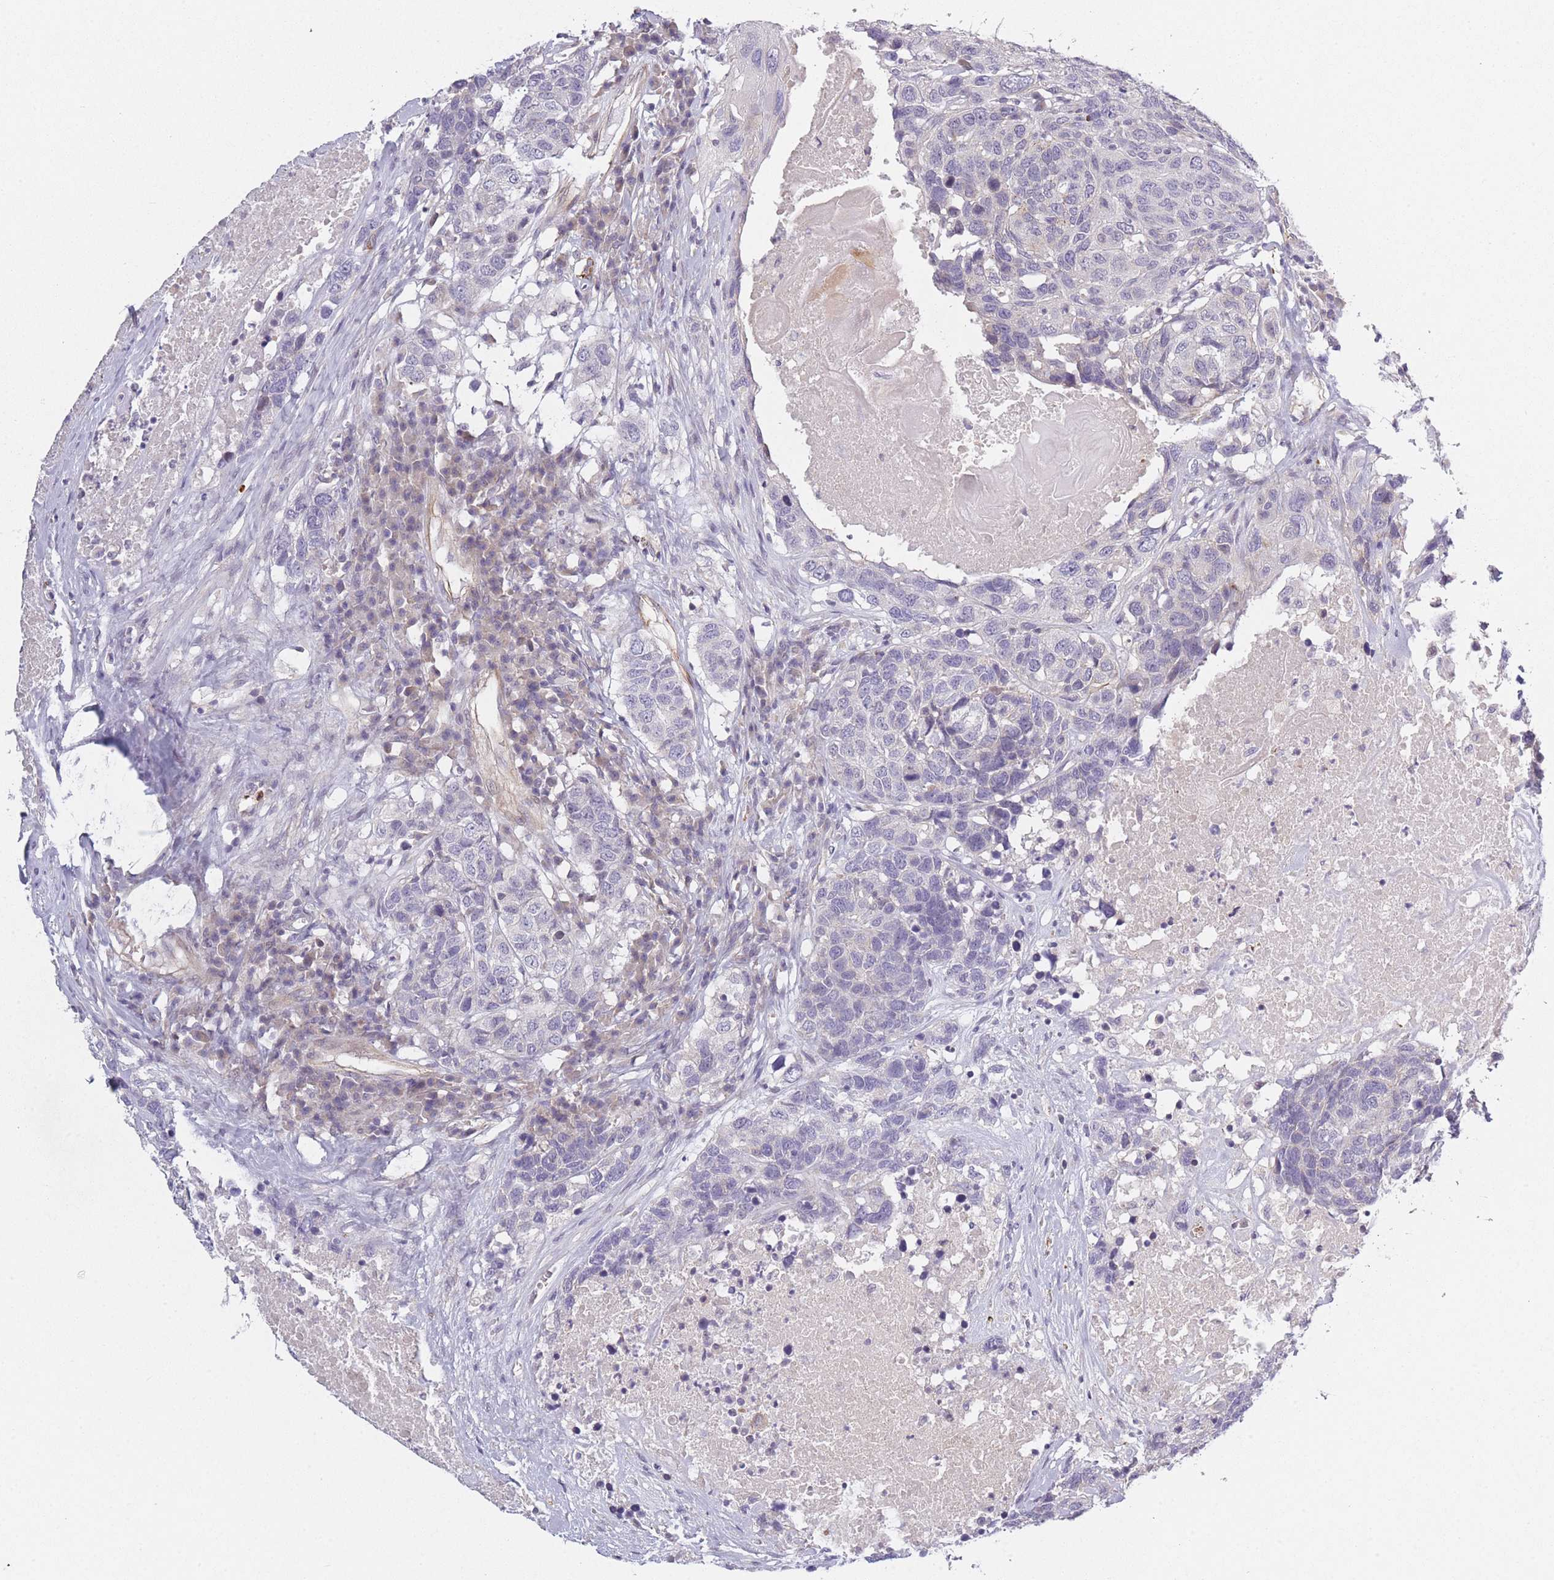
{"staining": {"intensity": "negative", "quantity": "none", "location": "none"}, "tissue": "head and neck cancer", "cell_type": "Tumor cells", "image_type": "cancer", "snomed": [{"axis": "morphology", "description": "Squamous cell carcinoma, NOS"}, {"axis": "topography", "description": "Head-Neck"}], "caption": "There is no significant positivity in tumor cells of head and neck cancer.", "gene": "SLC7A6", "patient": {"sex": "male", "age": 66}}